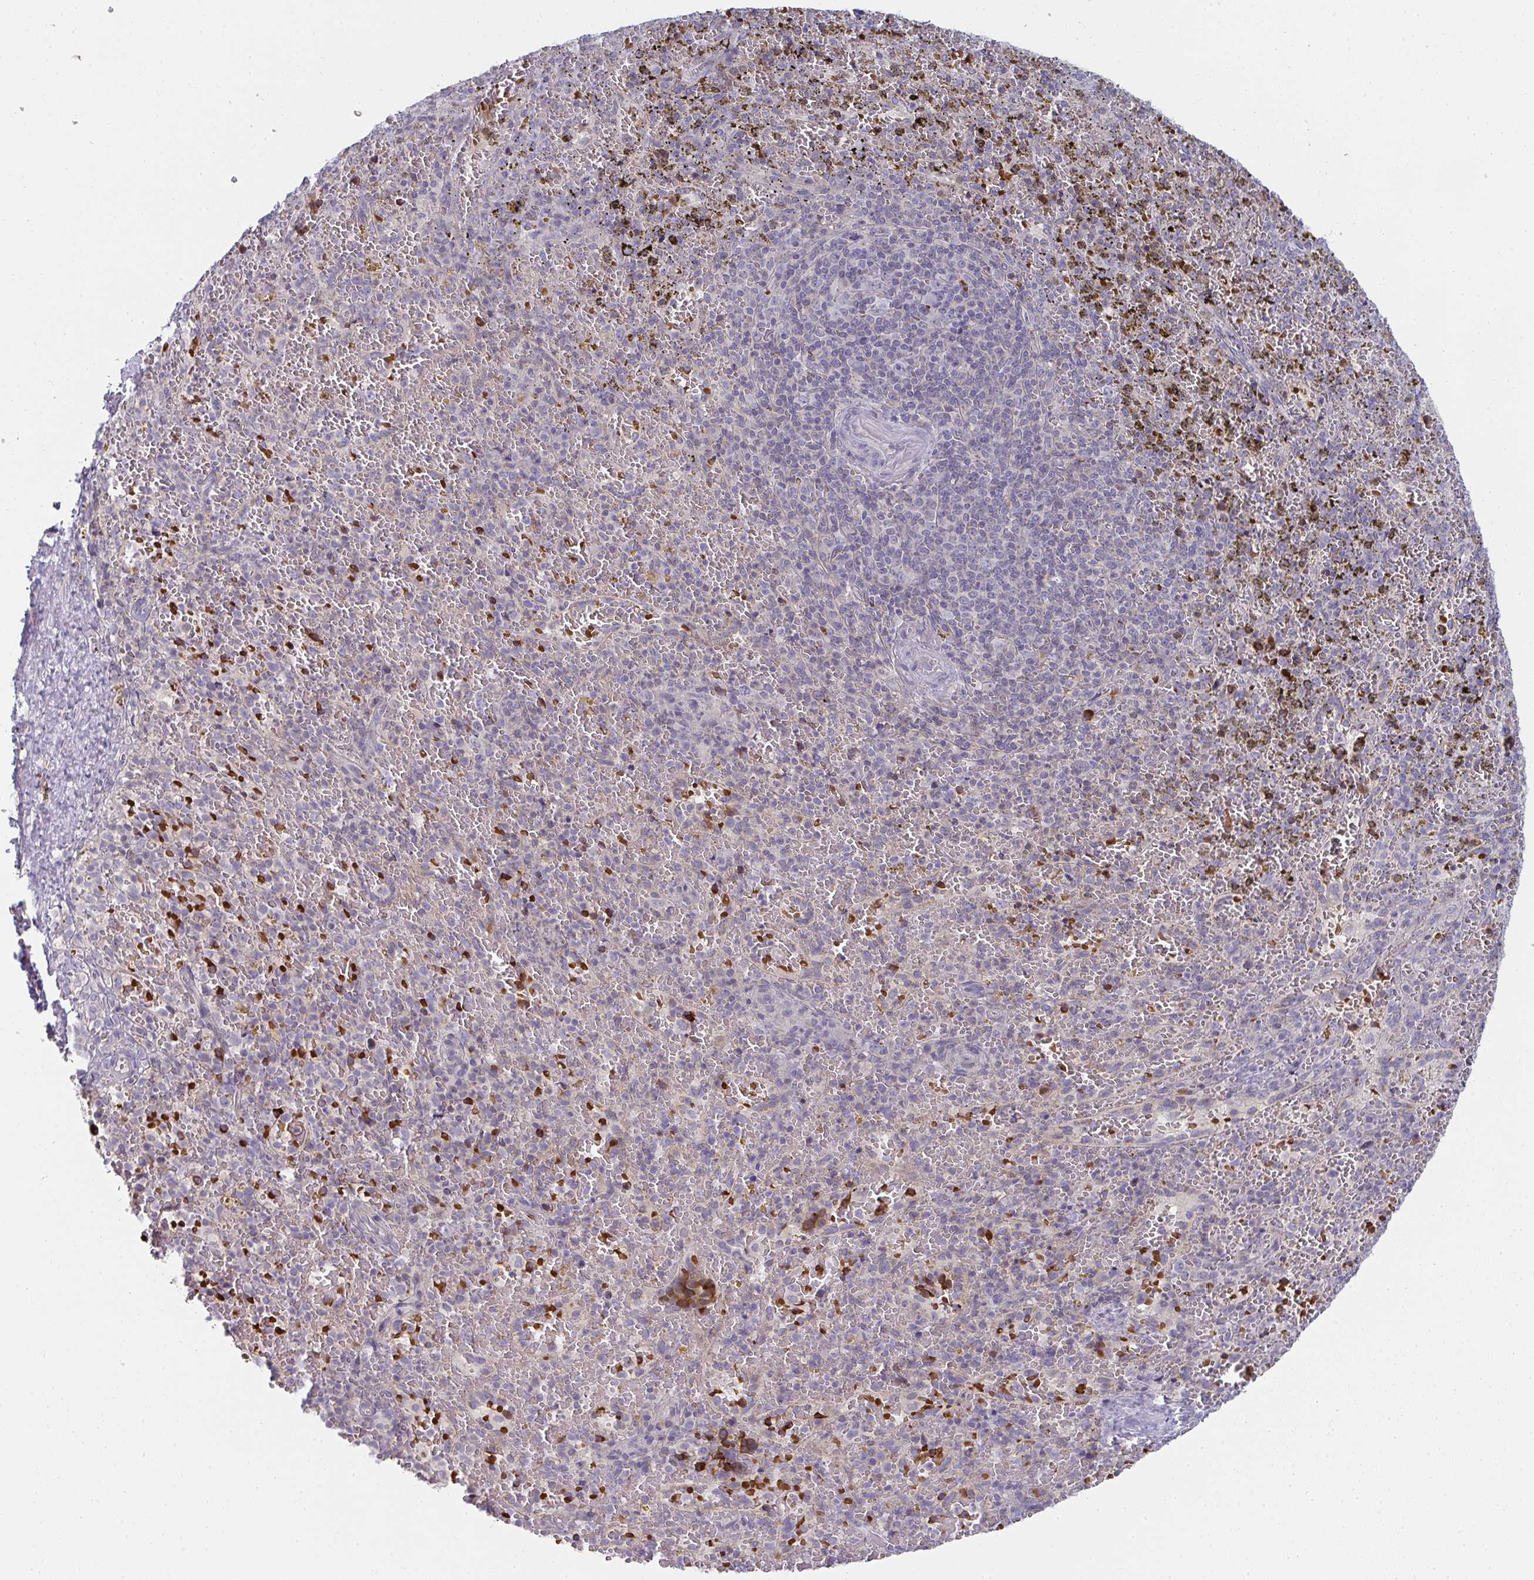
{"staining": {"intensity": "negative", "quantity": "none", "location": "none"}, "tissue": "spleen", "cell_type": "Cells in red pulp", "image_type": "normal", "snomed": [{"axis": "morphology", "description": "Normal tissue, NOS"}, {"axis": "topography", "description": "Spleen"}], "caption": "This is a photomicrograph of IHC staining of normal spleen, which shows no expression in cells in red pulp.", "gene": "SHB", "patient": {"sex": "female", "age": 50}}